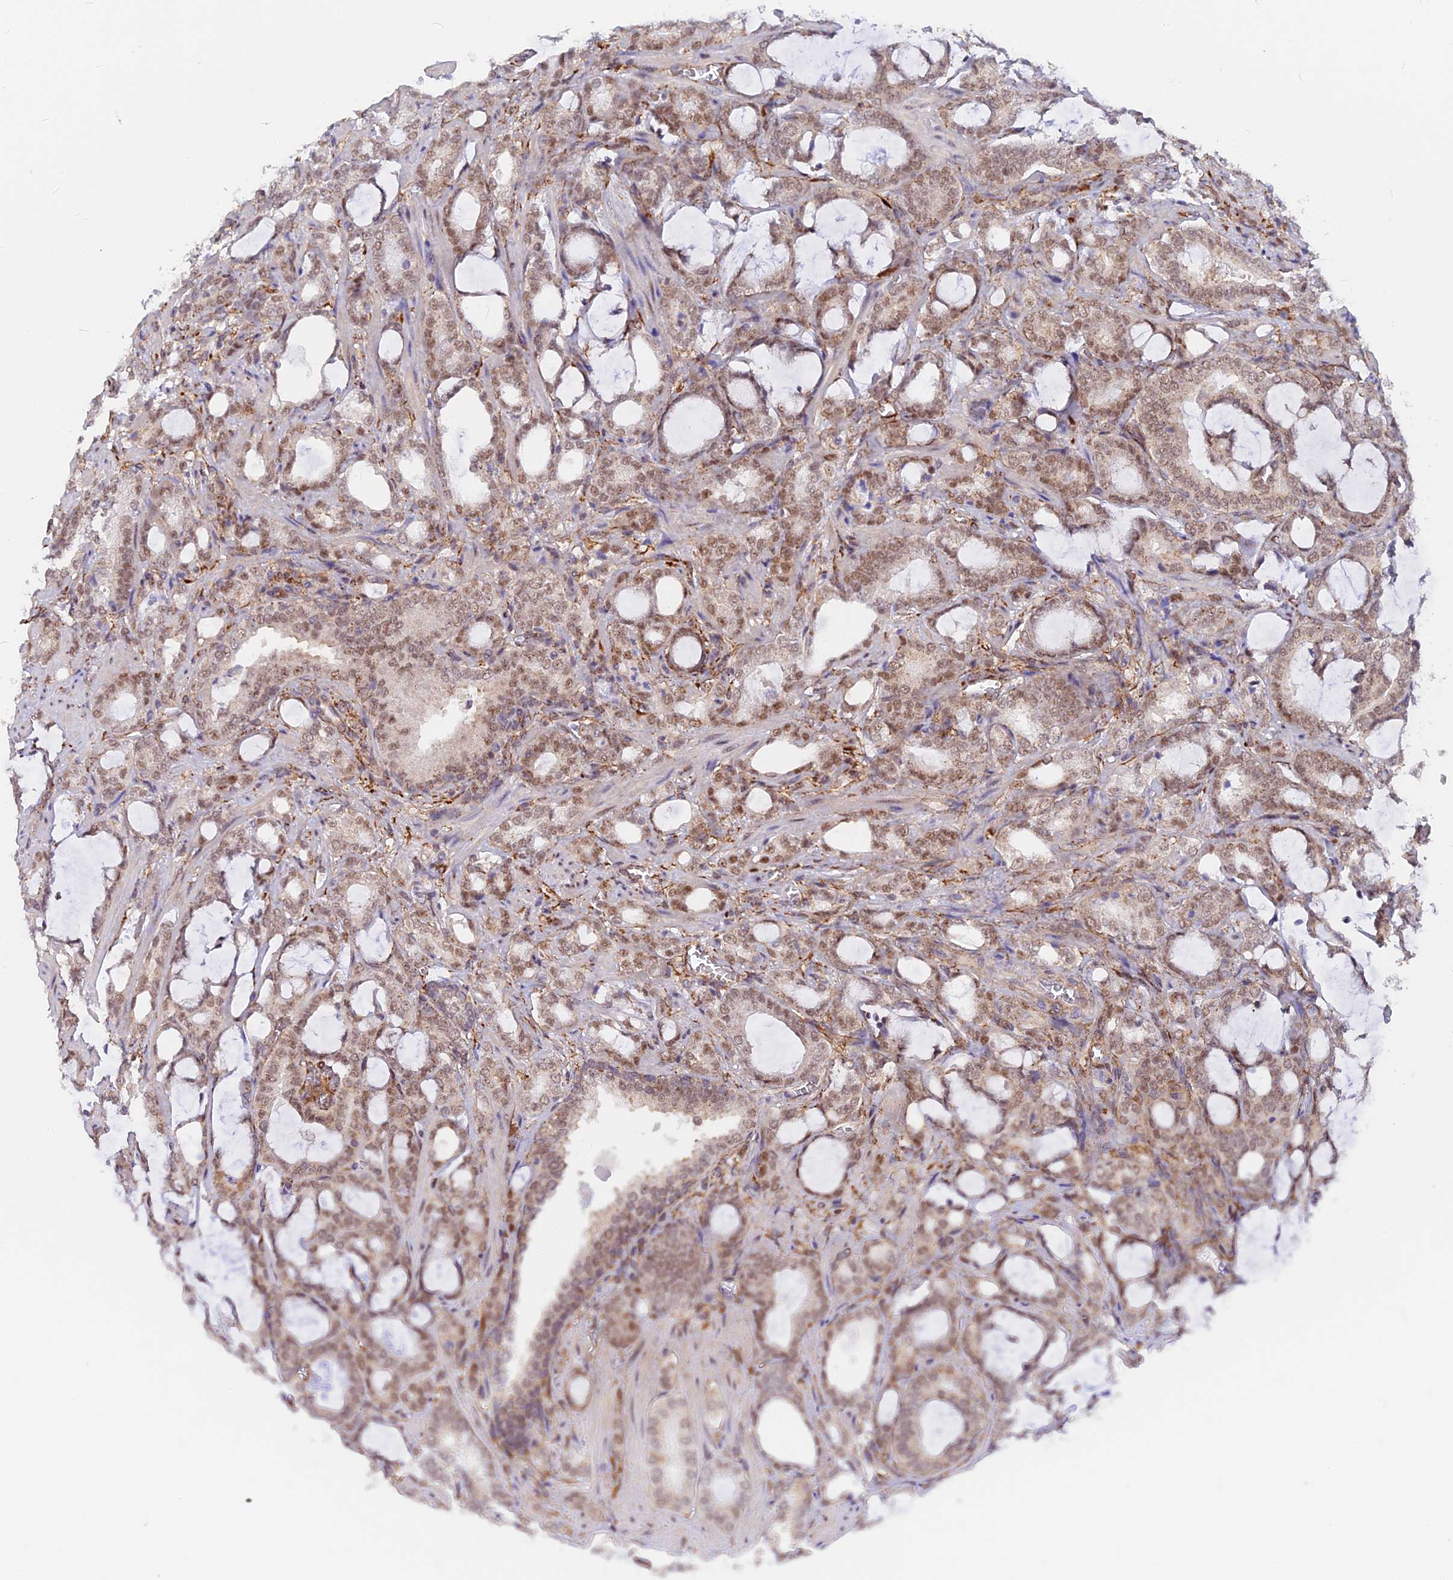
{"staining": {"intensity": "moderate", "quantity": ">75%", "location": "nuclear"}, "tissue": "prostate cancer", "cell_type": "Tumor cells", "image_type": "cancer", "snomed": [{"axis": "morphology", "description": "Adenocarcinoma, High grade"}, {"axis": "topography", "description": "Prostate and seminal vesicle, NOS"}], "caption": "This histopathology image exhibits prostate cancer (high-grade adenocarcinoma) stained with immunohistochemistry (IHC) to label a protein in brown. The nuclear of tumor cells show moderate positivity for the protein. Nuclei are counter-stained blue.", "gene": "VSTM2L", "patient": {"sex": "male", "age": 67}}